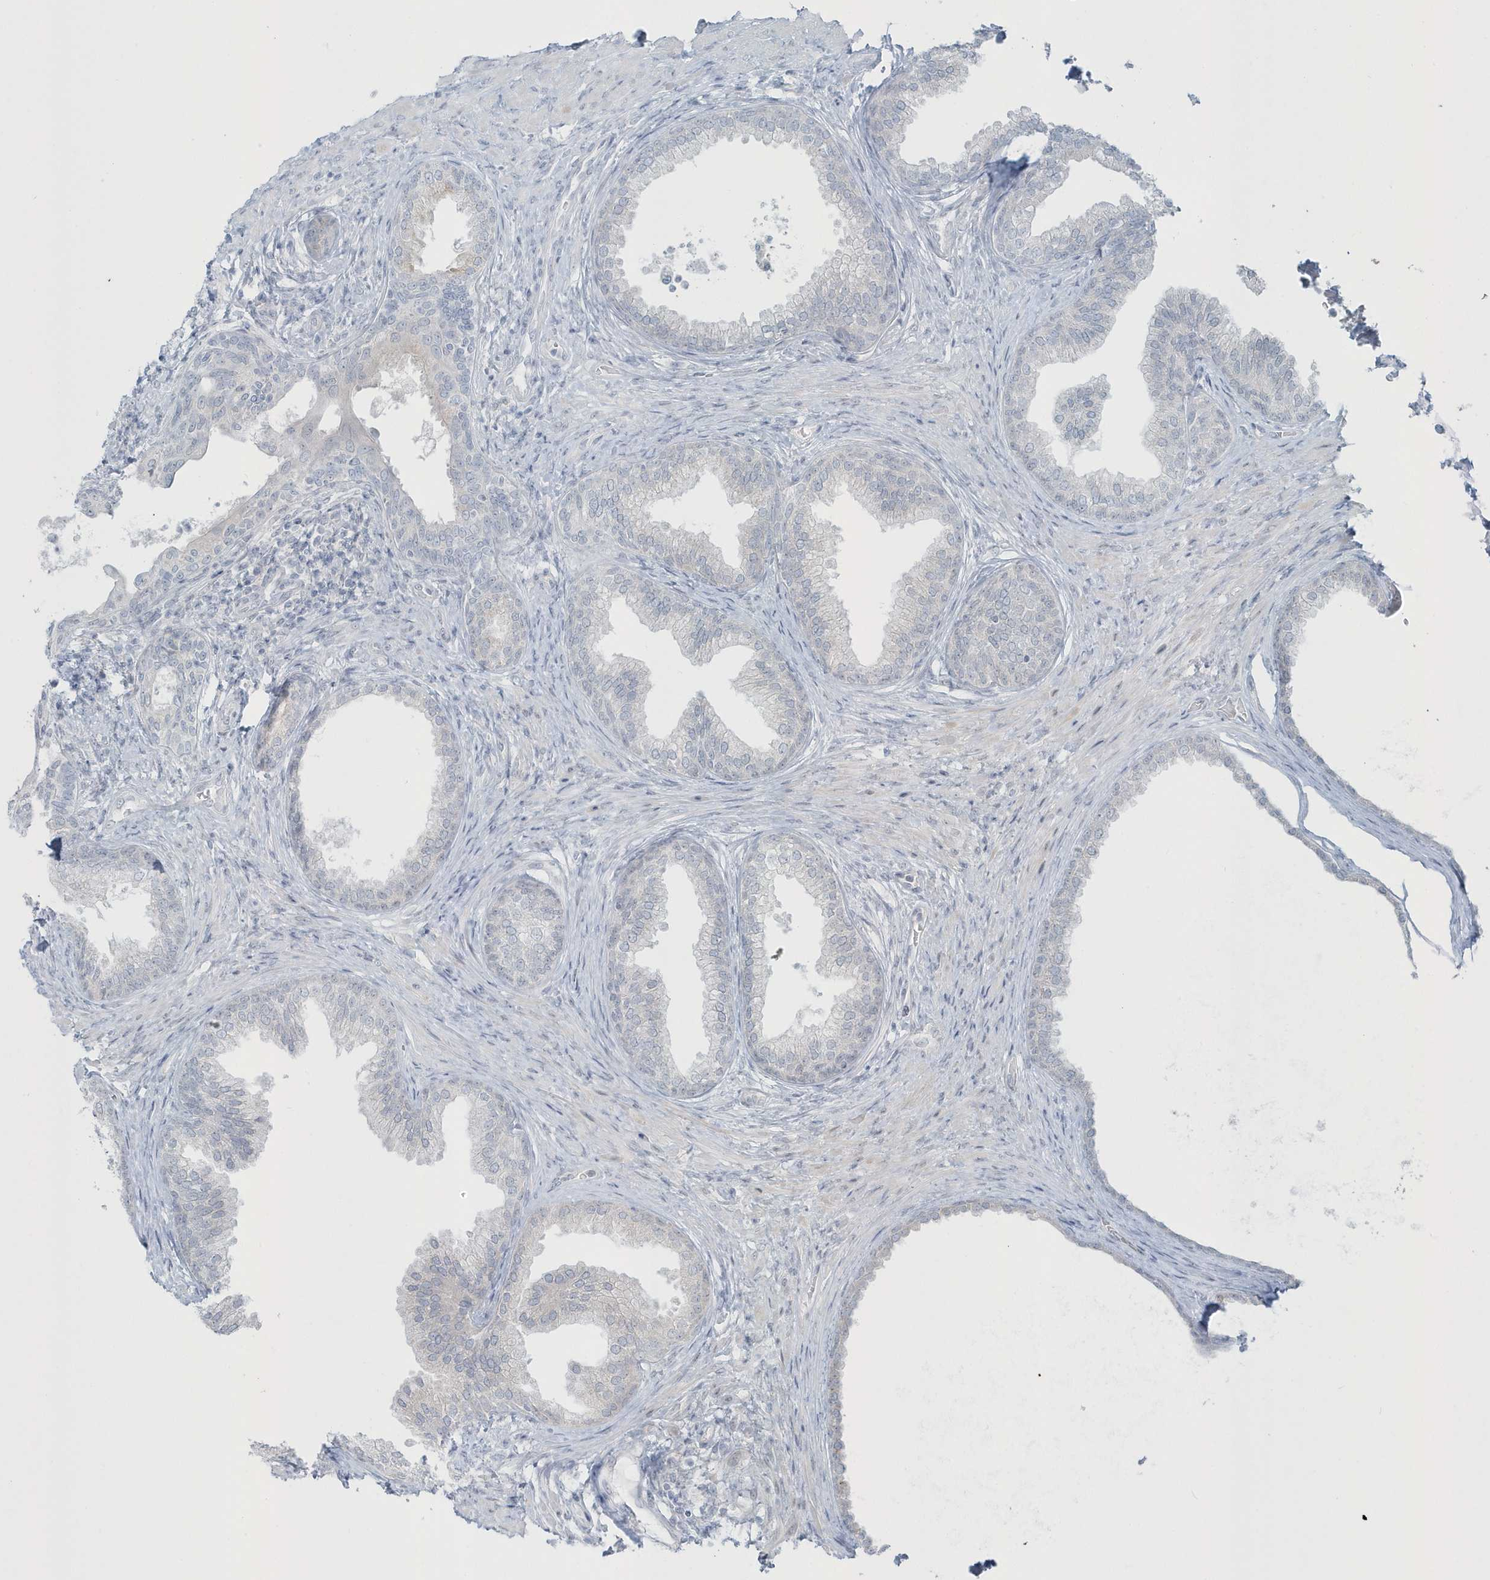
{"staining": {"intensity": "strong", "quantity": "<25%", "location": "cytoplasmic/membranous"}, "tissue": "prostate", "cell_type": "Glandular cells", "image_type": "normal", "snomed": [{"axis": "morphology", "description": "Normal tissue, NOS"}, {"axis": "topography", "description": "Prostate"}], "caption": "DAB (3,3'-diaminobenzidine) immunohistochemical staining of normal prostate shows strong cytoplasmic/membranous protein staining in approximately <25% of glandular cells. The protein is stained brown, and the nuclei are stained in blue (DAB IHC with brightfield microscopy, high magnification).", "gene": "BLTP3A", "patient": {"sex": "male", "age": 76}}